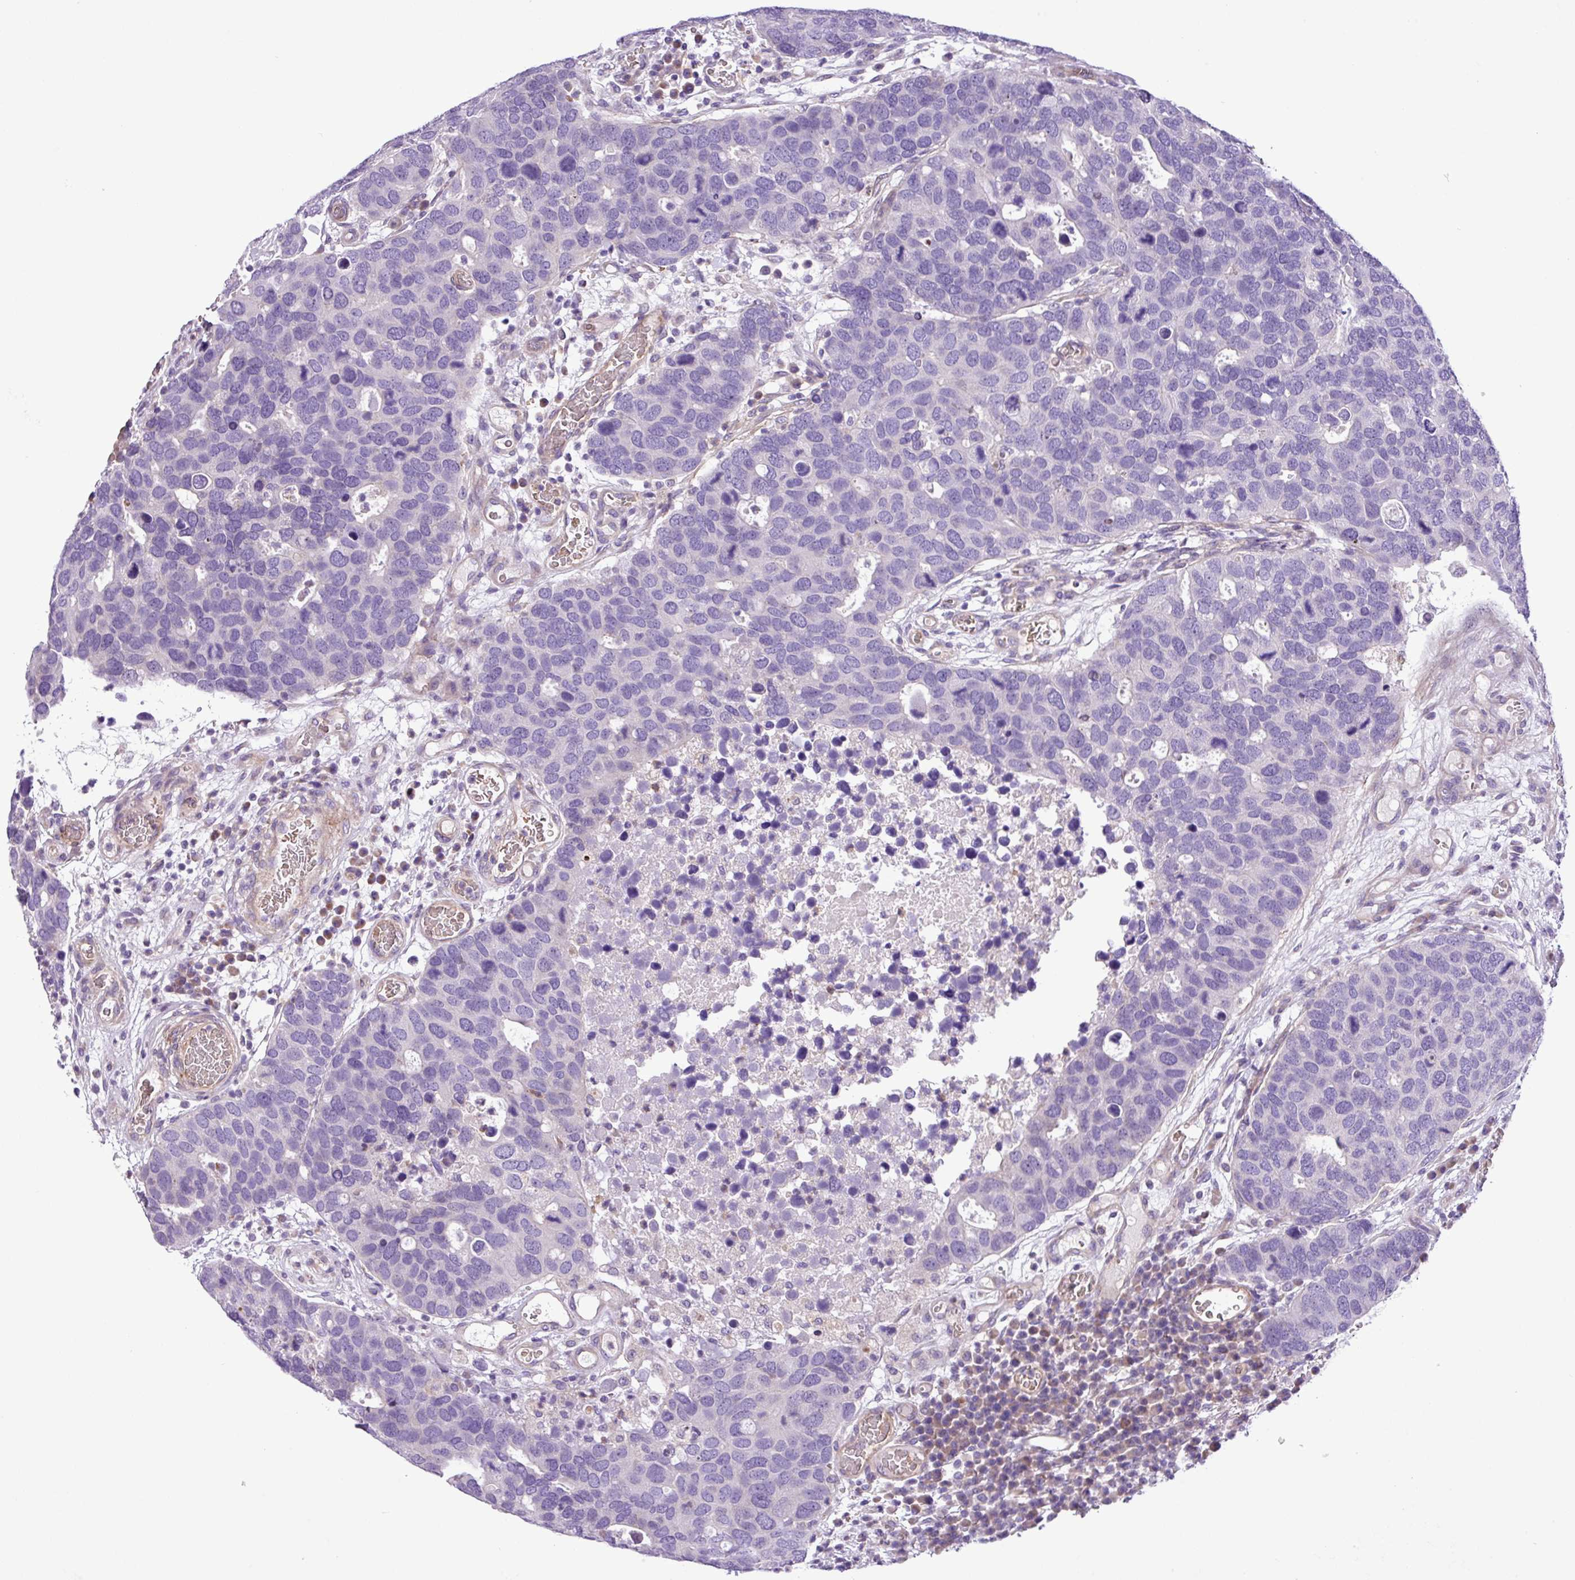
{"staining": {"intensity": "negative", "quantity": "none", "location": "none"}, "tissue": "breast cancer", "cell_type": "Tumor cells", "image_type": "cancer", "snomed": [{"axis": "morphology", "description": "Duct carcinoma"}, {"axis": "topography", "description": "Breast"}], "caption": "IHC of human breast invasive ductal carcinoma shows no staining in tumor cells.", "gene": "C11orf91", "patient": {"sex": "female", "age": 83}}